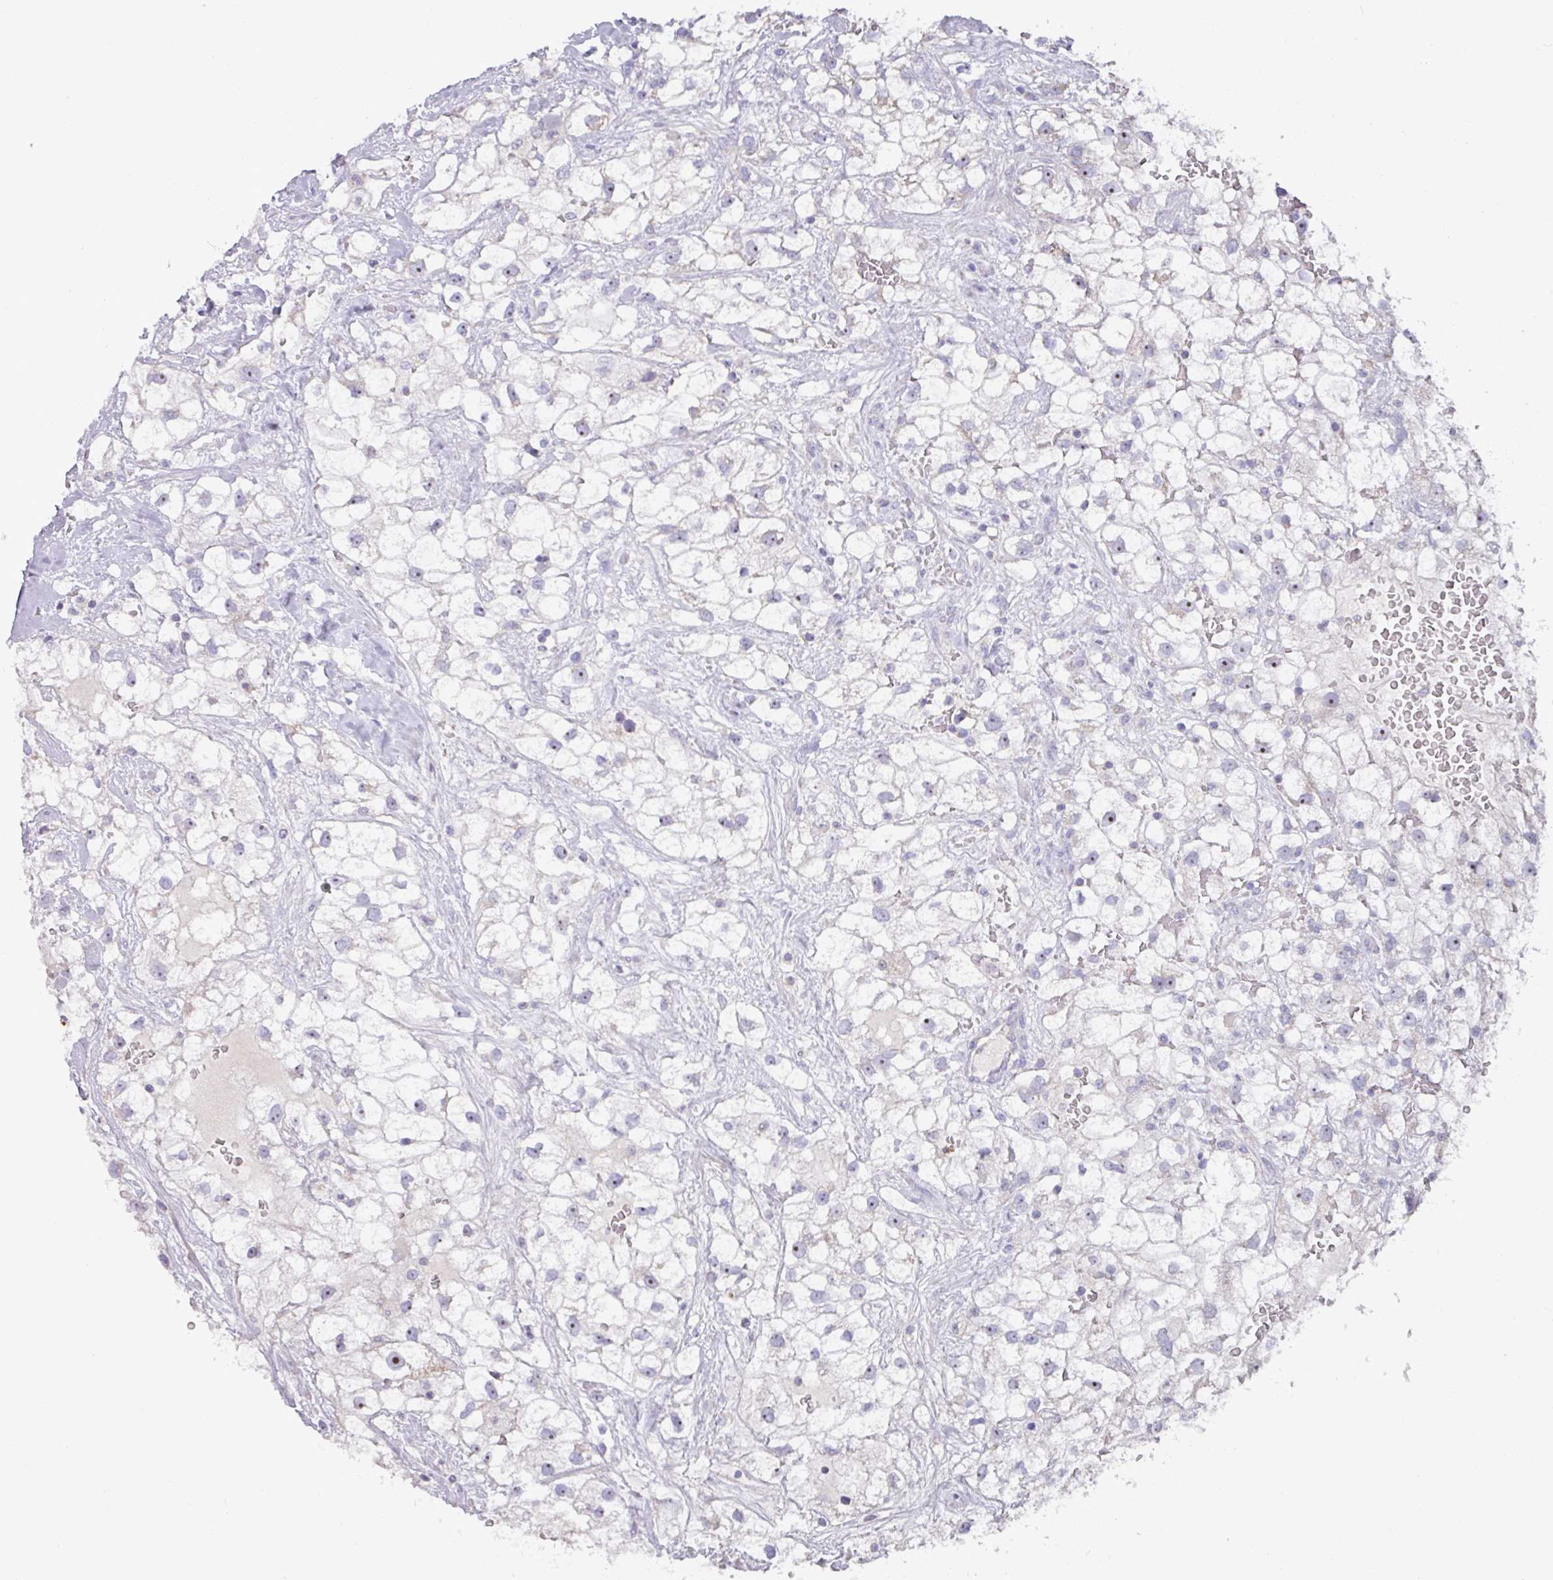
{"staining": {"intensity": "weak", "quantity": "<25%", "location": "cytoplasmic/membranous"}, "tissue": "renal cancer", "cell_type": "Tumor cells", "image_type": "cancer", "snomed": [{"axis": "morphology", "description": "Adenocarcinoma, NOS"}, {"axis": "topography", "description": "Kidney"}], "caption": "Tumor cells show no significant protein positivity in adenocarcinoma (renal).", "gene": "MT-ND4", "patient": {"sex": "male", "age": 59}}